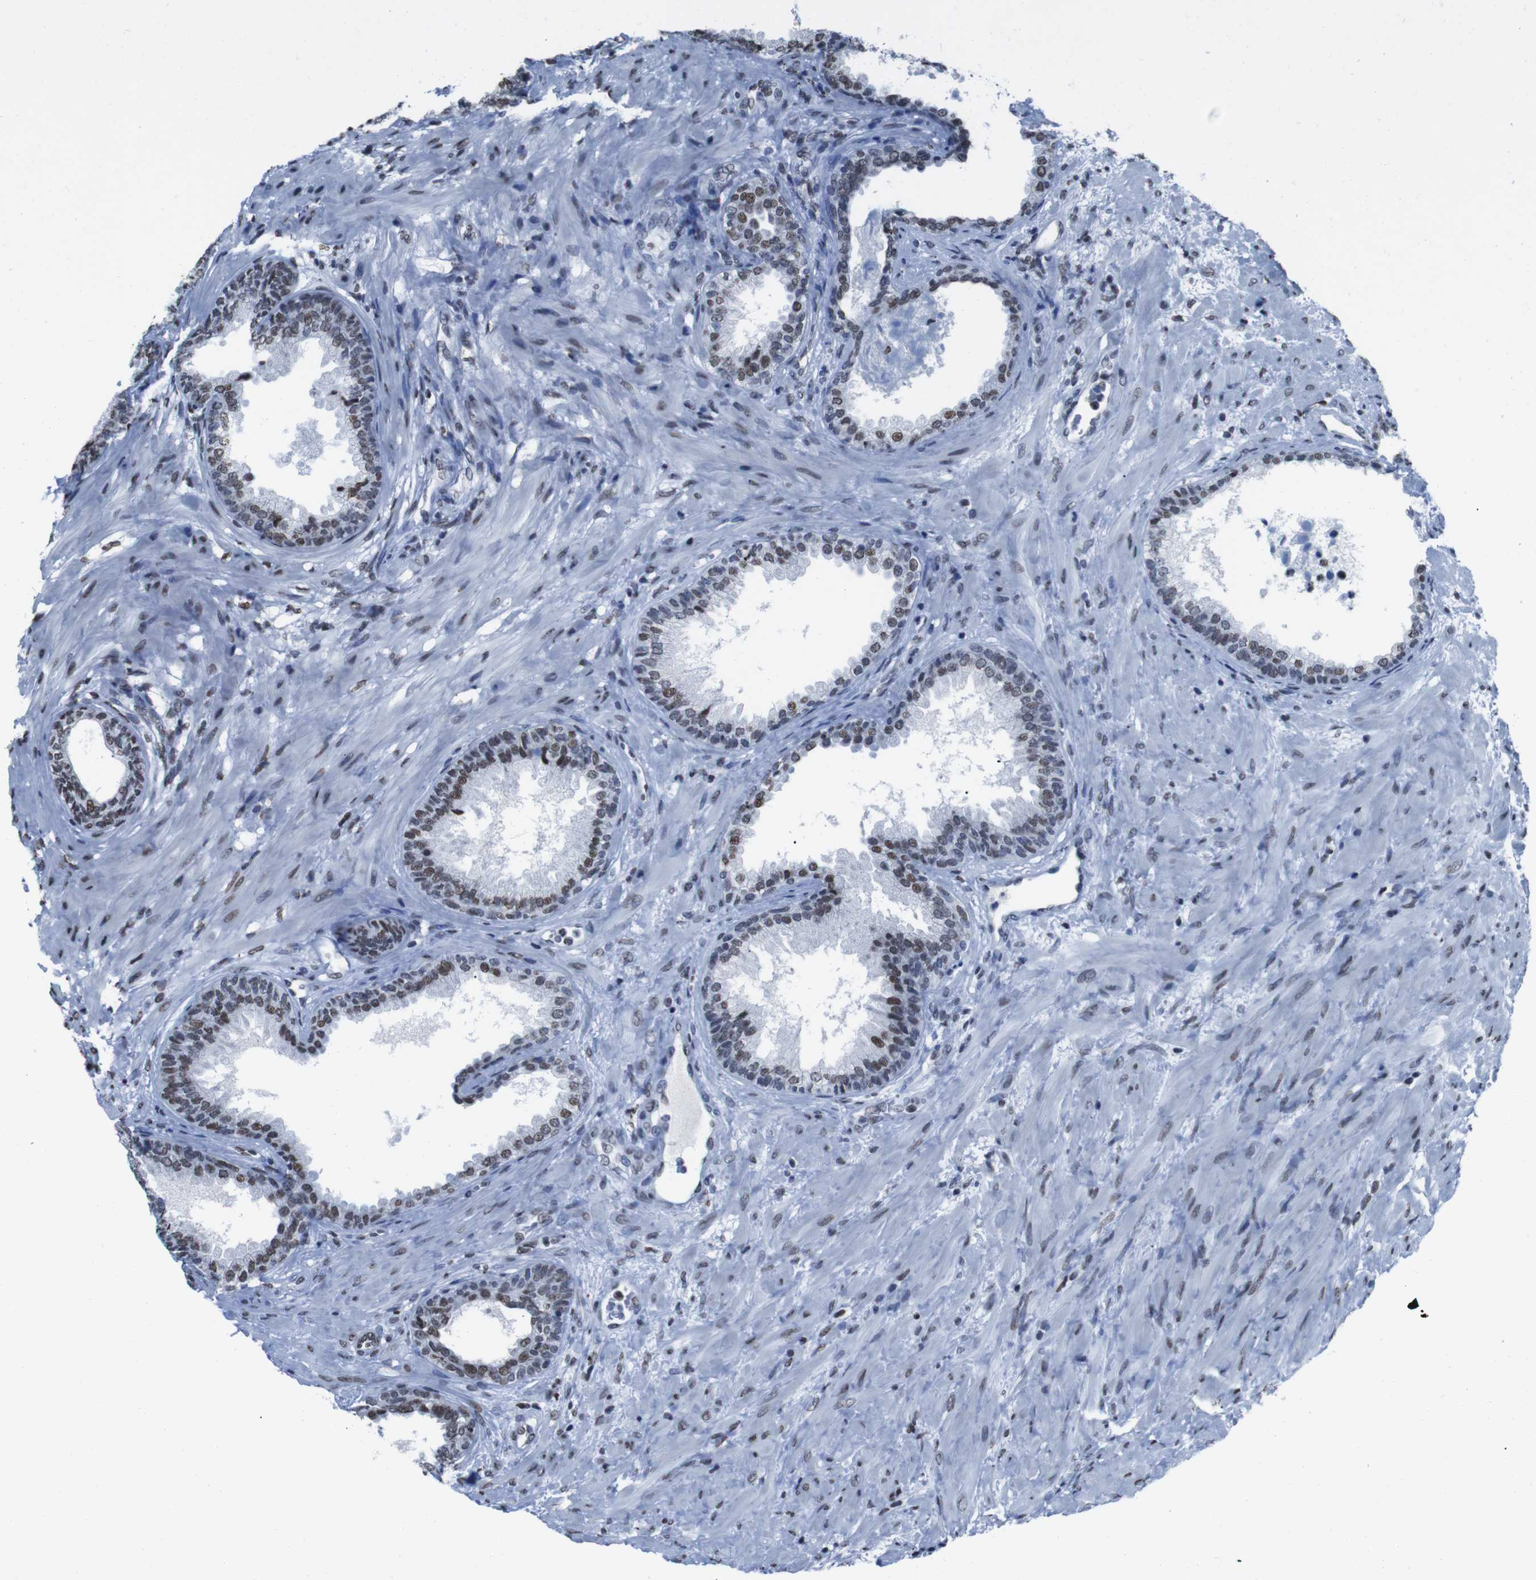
{"staining": {"intensity": "moderate", "quantity": ">75%", "location": "nuclear"}, "tissue": "prostate", "cell_type": "Glandular cells", "image_type": "normal", "snomed": [{"axis": "morphology", "description": "Normal tissue, NOS"}, {"axis": "topography", "description": "Prostate"}], "caption": "Immunohistochemistry (IHC) of unremarkable prostate reveals medium levels of moderate nuclear positivity in about >75% of glandular cells.", "gene": "PIP4P2", "patient": {"sex": "male", "age": 76}}